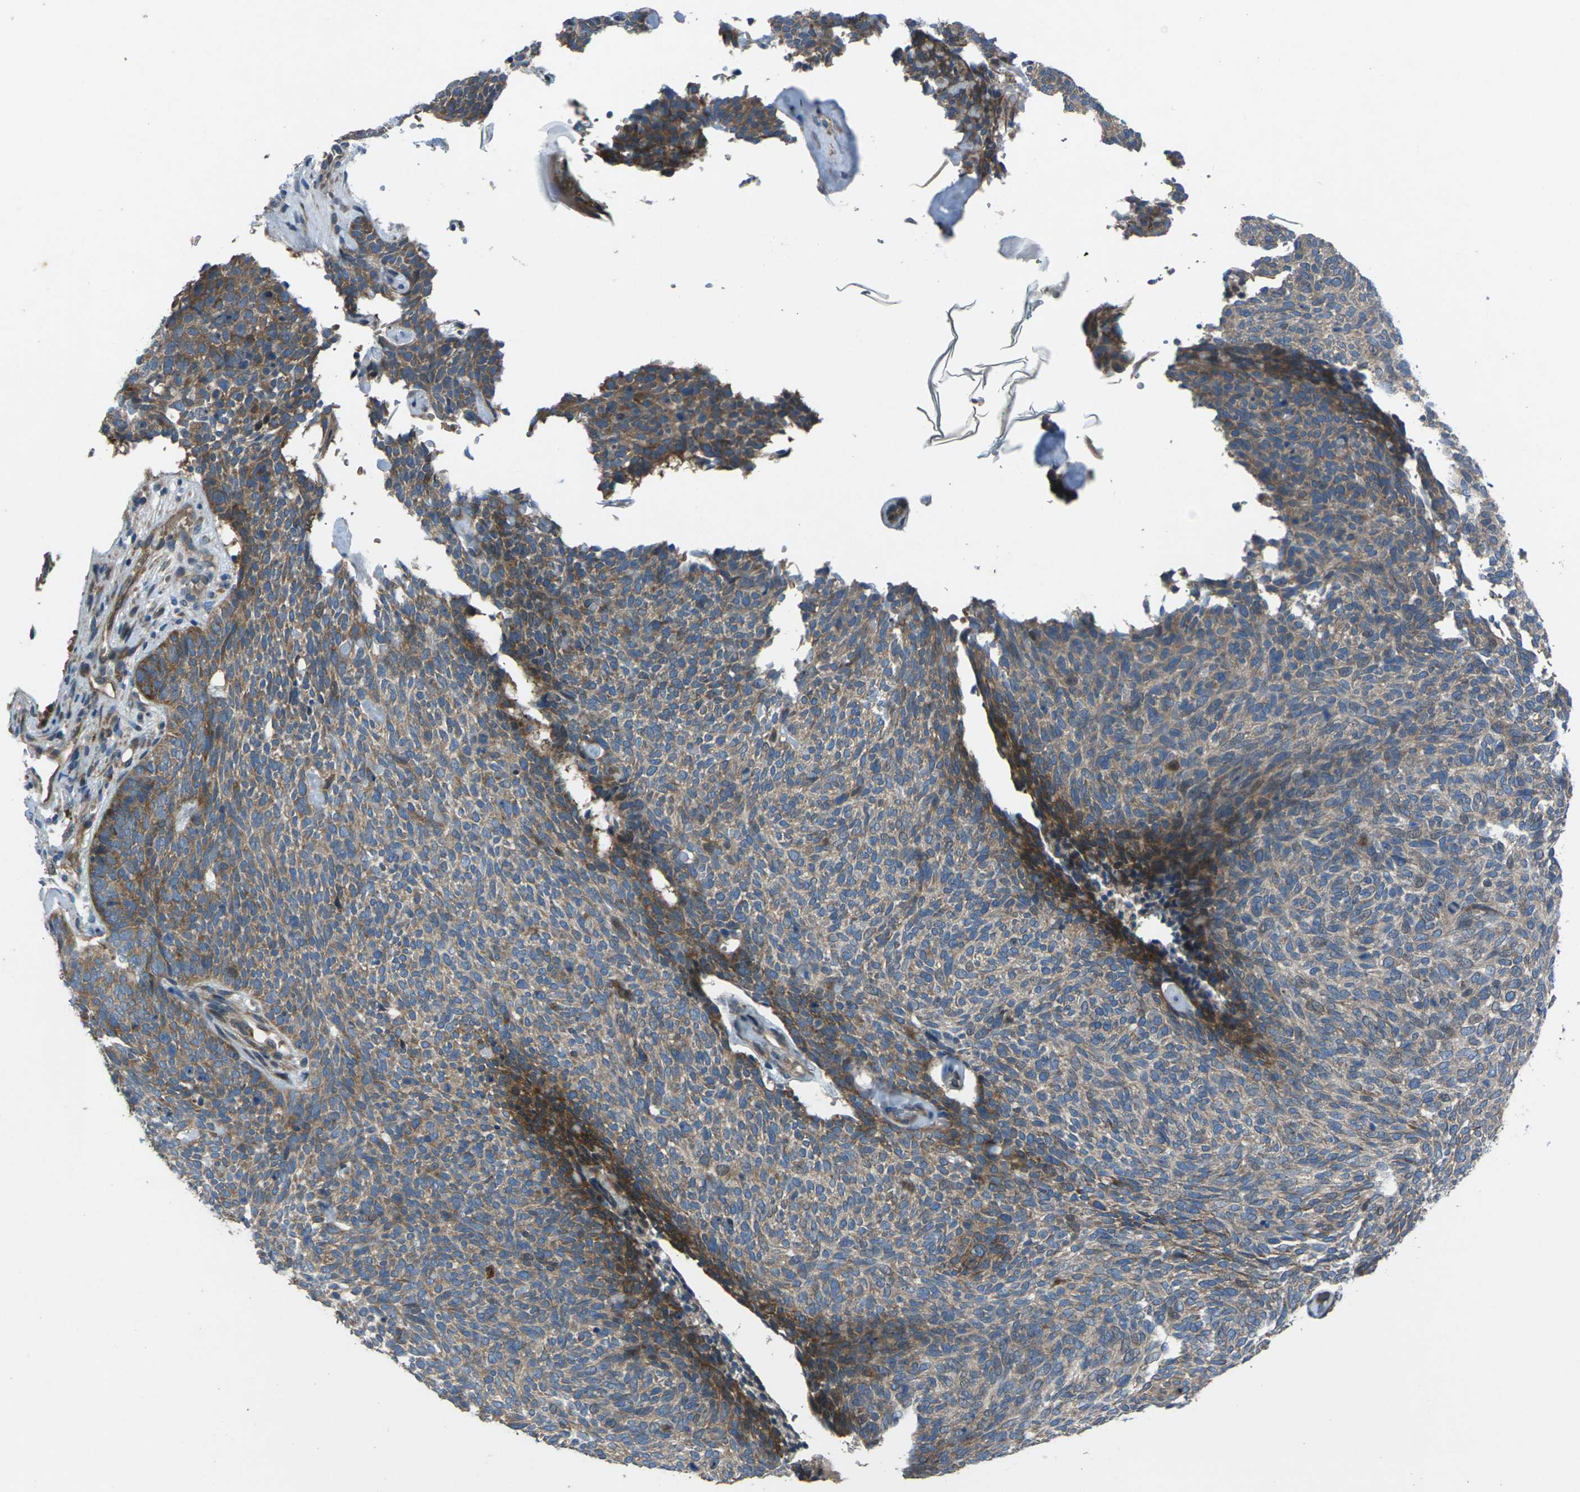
{"staining": {"intensity": "moderate", "quantity": ">75%", "location": "cytoplasmic/membranous"}, "tissue": "skin cancer", "cell_type": "Tumor cells", "image_type": "cancer", "snomed": [{"axis": "morphology", "description": "Basal cell carcinoma"}, {"axis": "topography", "description": "Skin"}], "caption": "Immunohistochemical staining of basal cell carcinoma (skin) reveals moderate cytoplasmic/membranous protein expression in about >75% of tumor cells.", "gene": "EDNRA", "patient": {"sex": "female", "age": 84}}